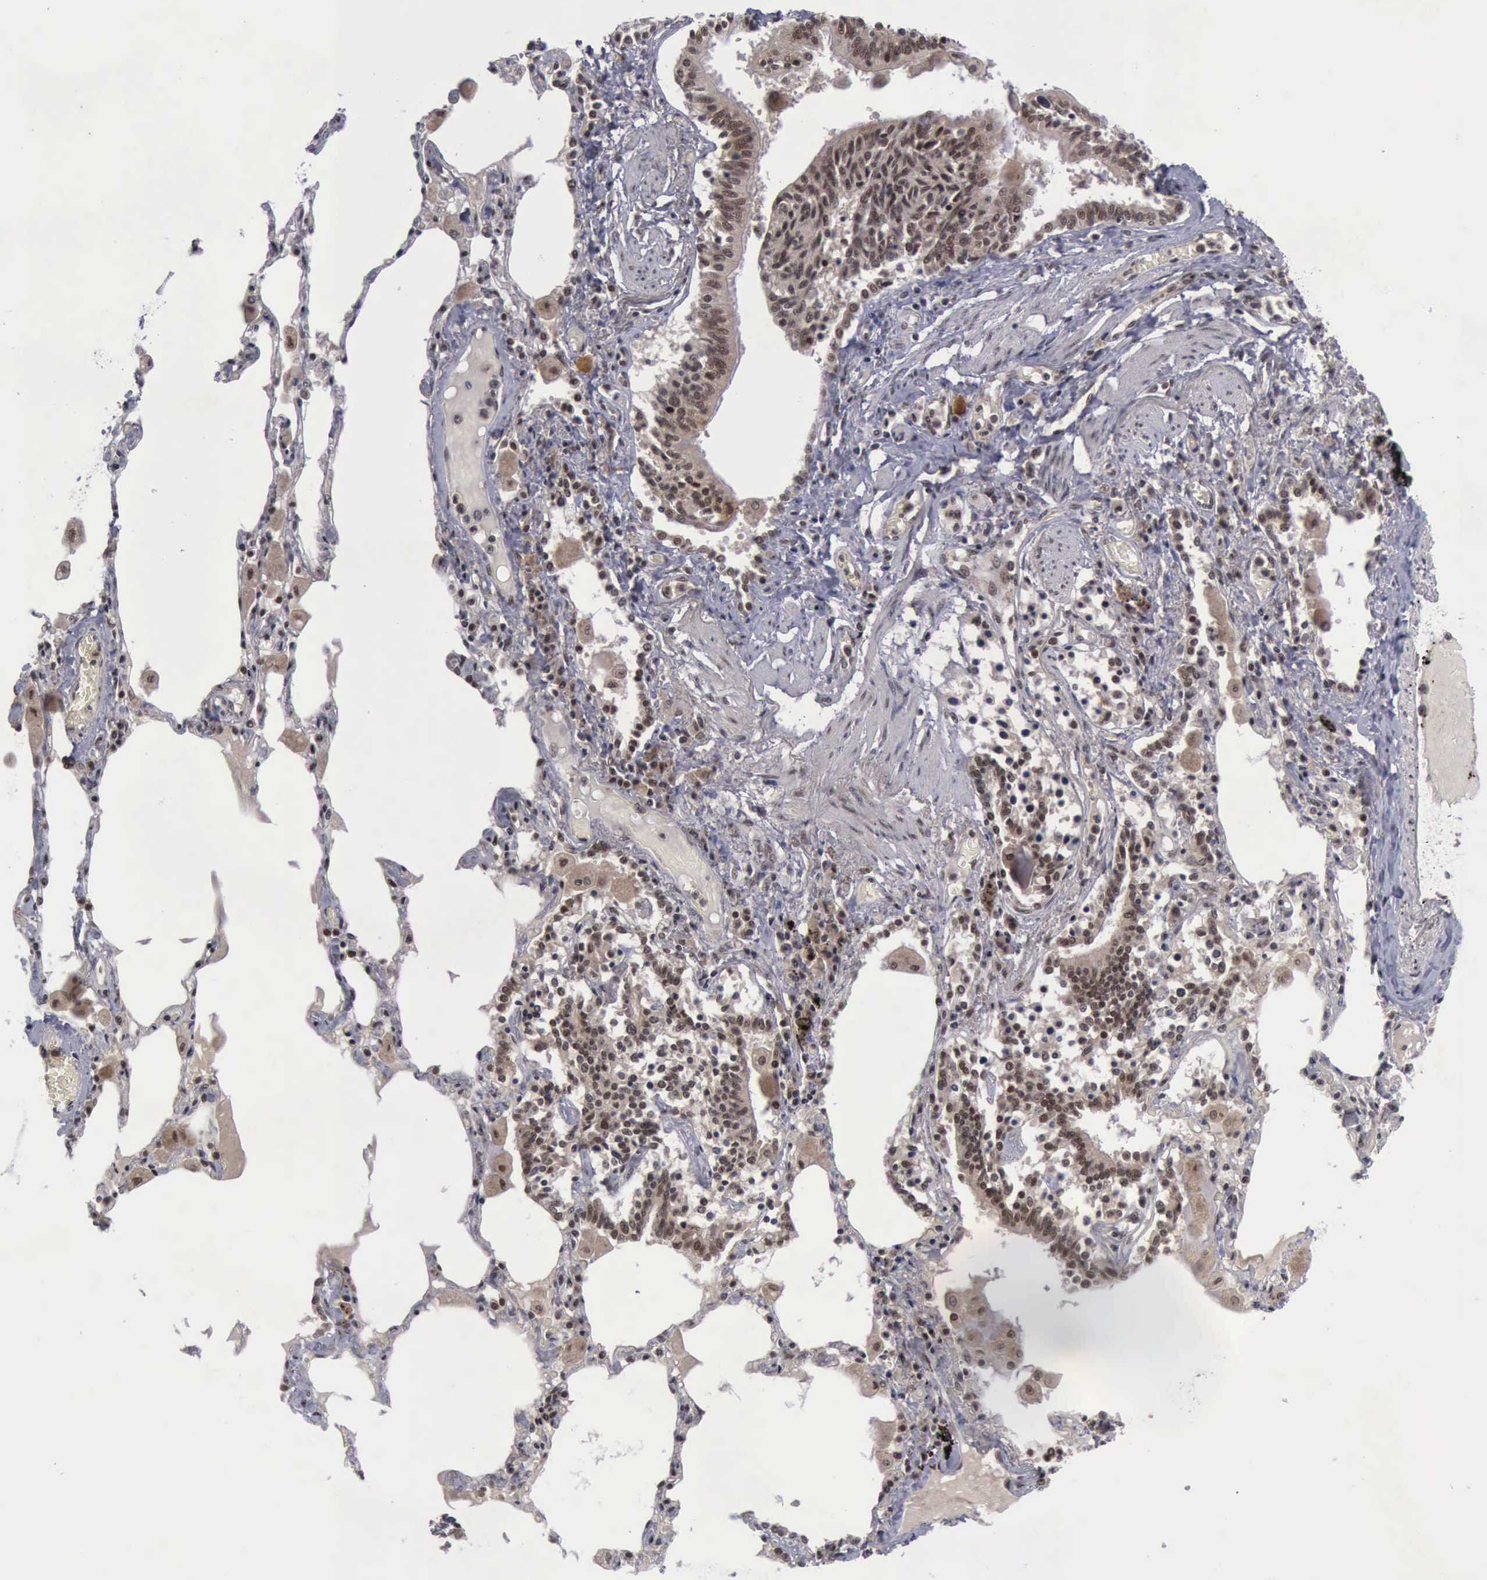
{"staining": {"intensity": "strong", "quantity": ">75%", "location": "nuclear"}, "tissue": "bronchus", "cell_type": "Respiratory epithelial cells", "image_type": "normal", "snomed": [{"axis": "morphology", "description": "Normal tissue, NOS"}, {"axis": "morphology", "description": "Squamous cell carcinoma, NOS"}, {"axis": "topography", "description": "Bronchus"}, {"axis": "topography", "description": "Lung"}], "caption": "A high amount of strong nuclear positivity is identified in approximately >75% of respiratory epithelial cells in benign bronchus.", "gene": "ATM", "patient": {"sex": "female", "age": 47}}